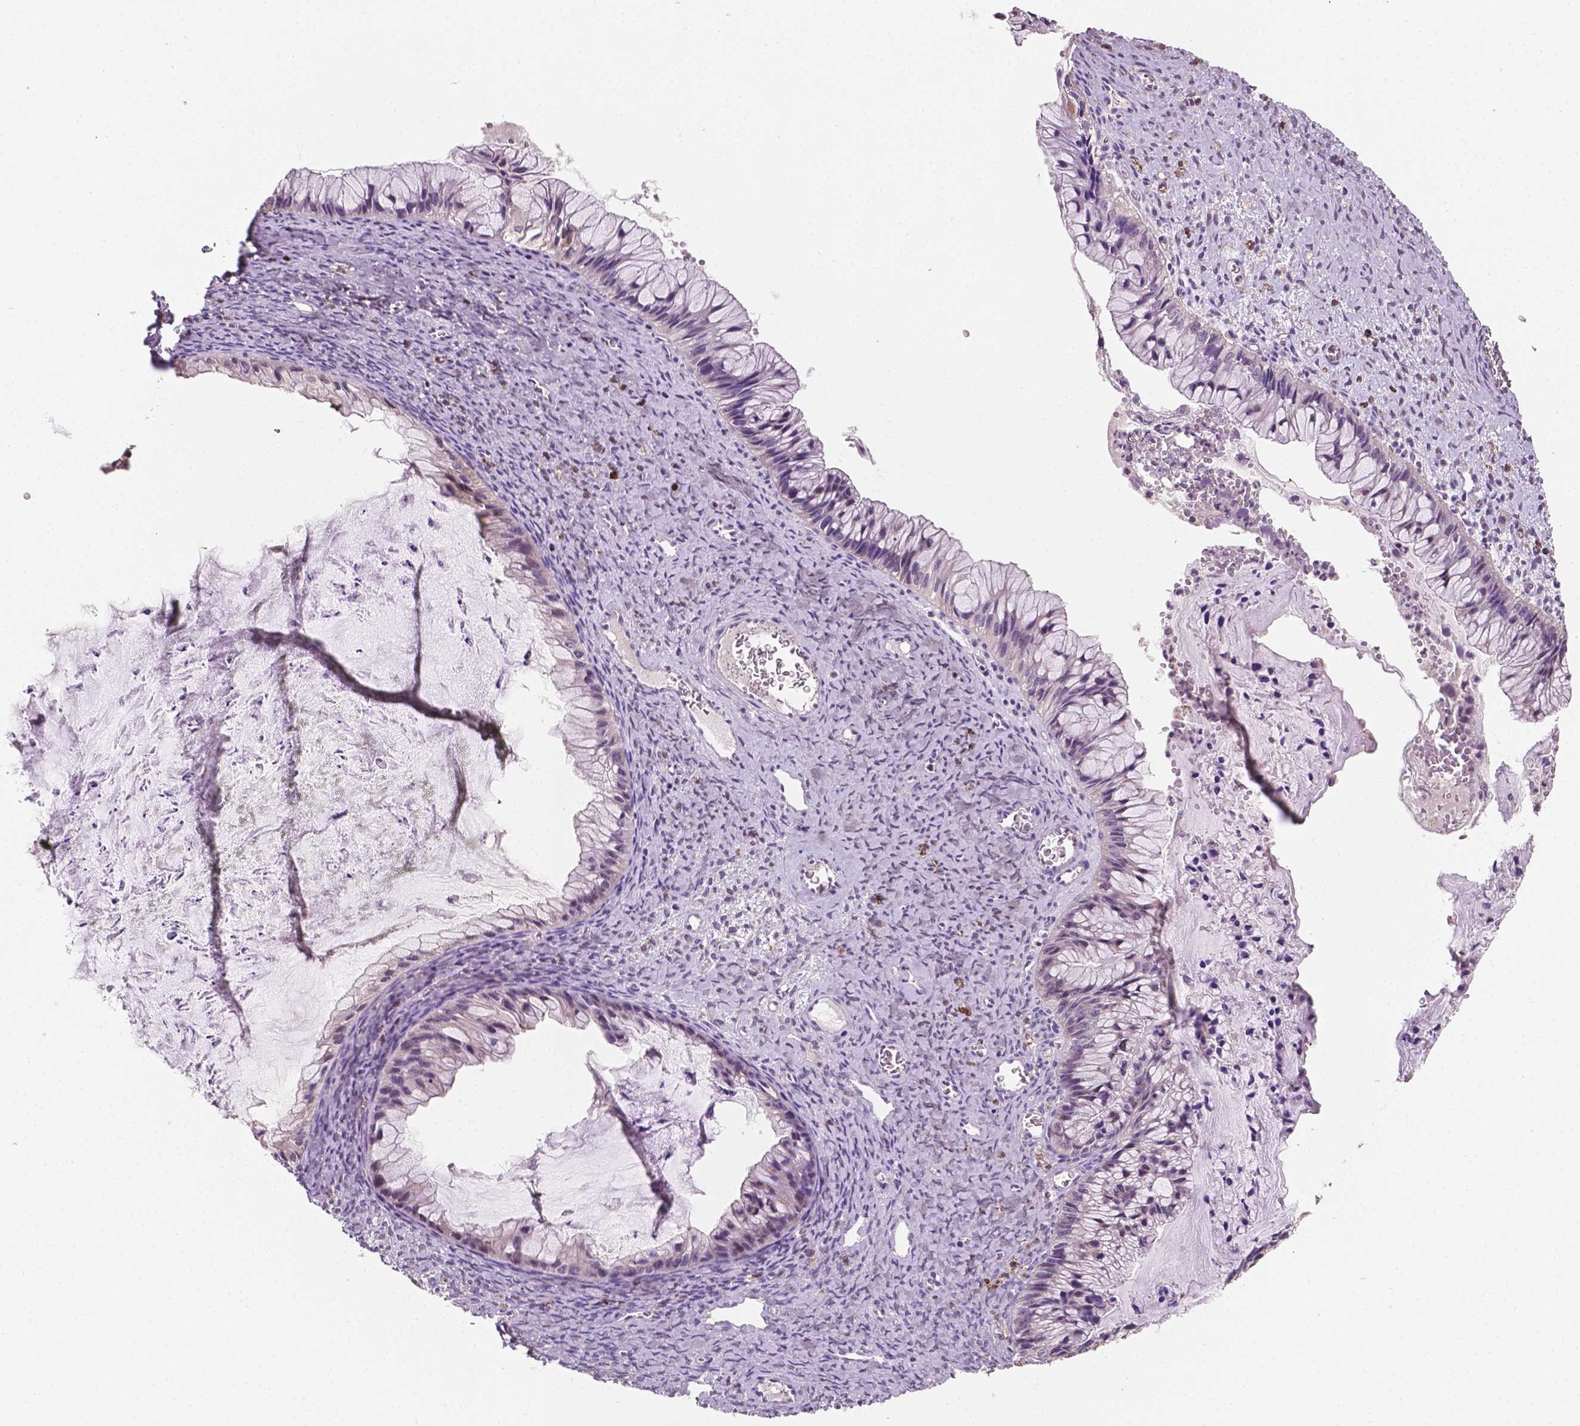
{"staining": {"intensity": "negative", "quantity": "none", "location": "none"}, "tissue": "ovarian cancer", "cell_type": "Tumor cells", "image_type": "cancer", "snomed": [{"axis": "morphology", "description": "Cystadenocarcinoma, mucinous, NOS"}, {"axis": "topography", "description": "Ovary"}], "caption": "This is an IHC image of mucinous cystadenocarcinoma (ovarian). There is no expression in tumor cells.", "gene": "MROH6", "patient": {"sex": "female", "age": 72}}